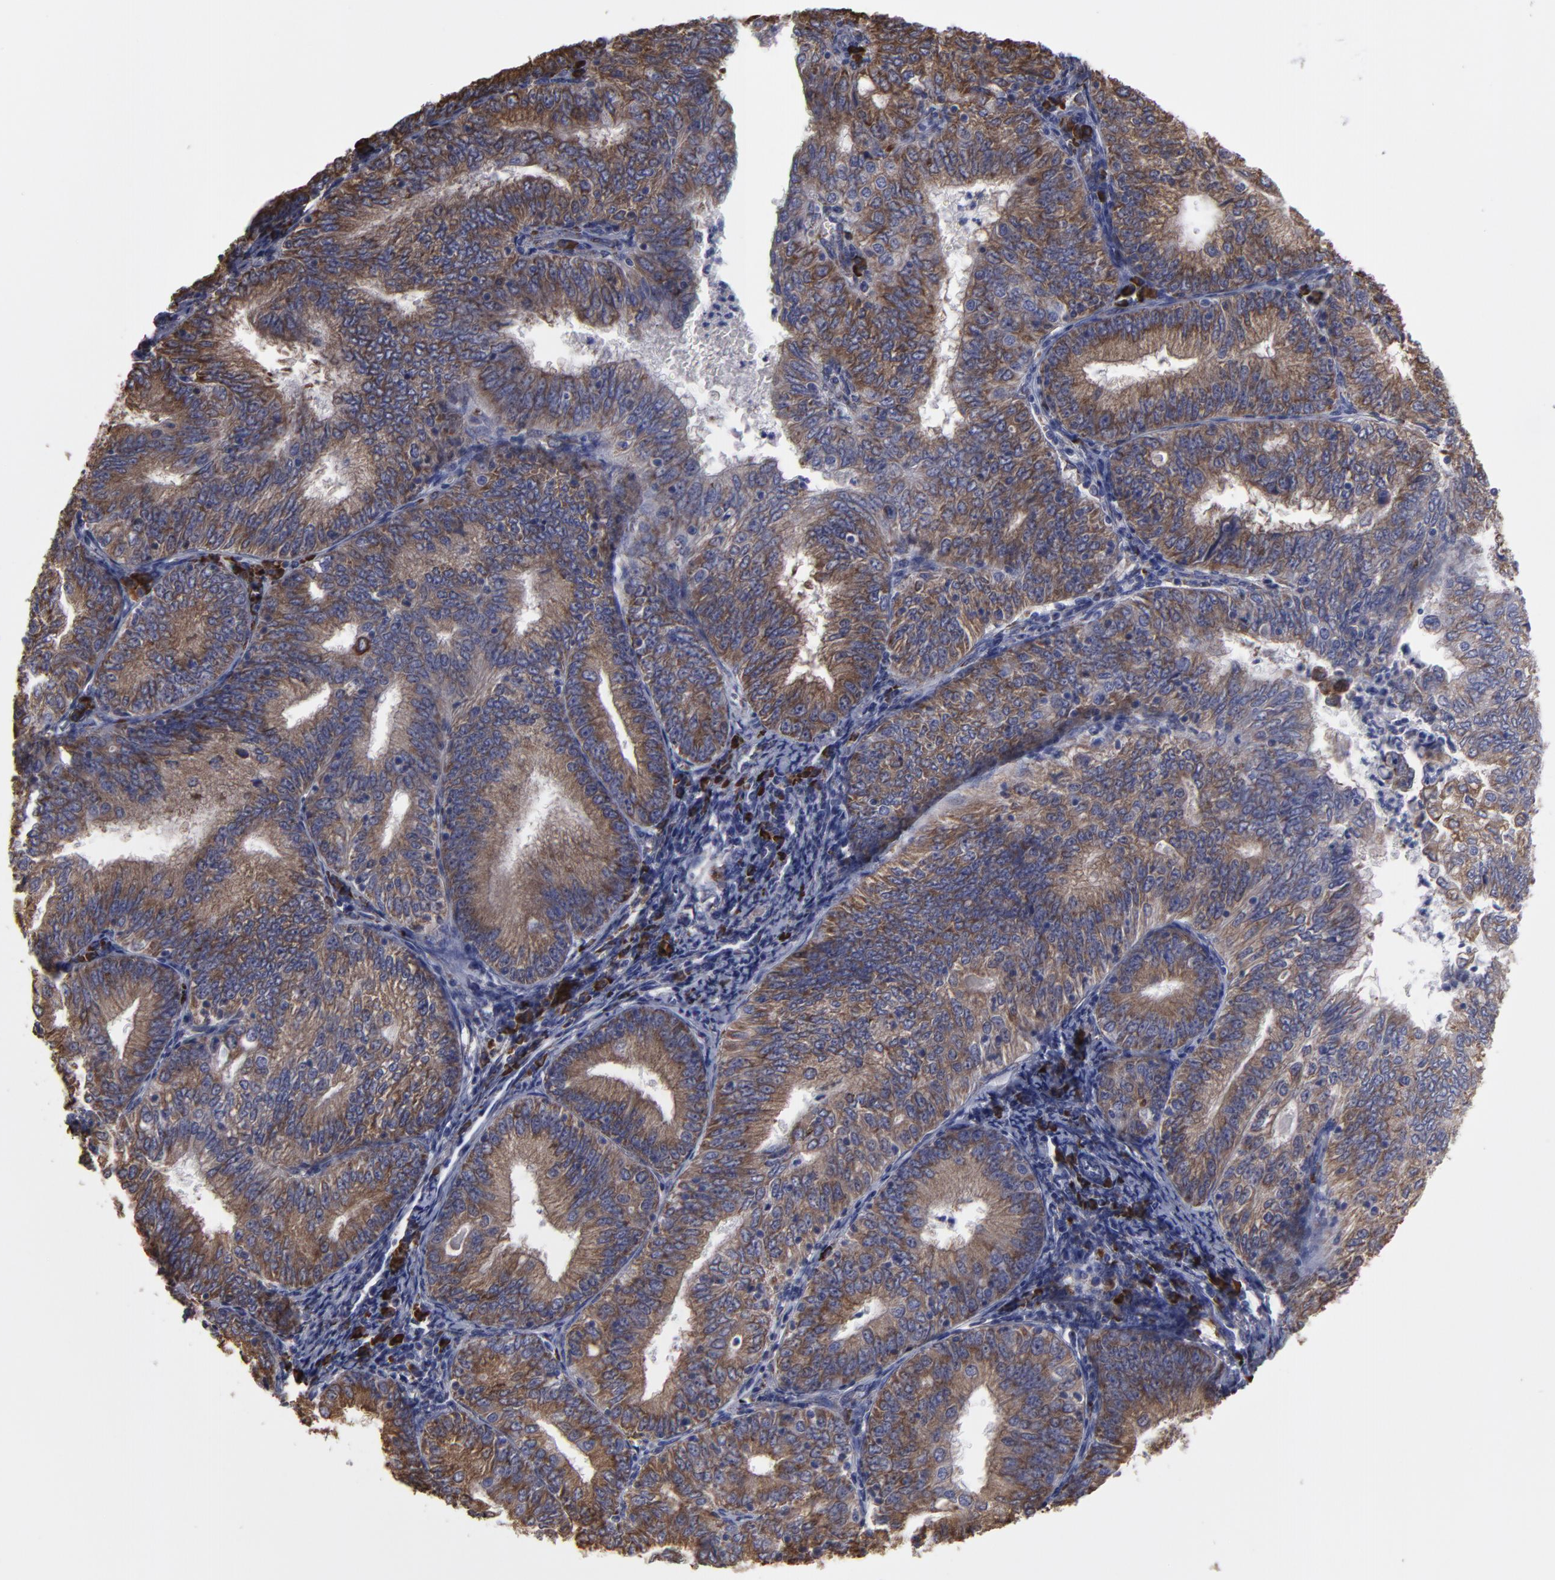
{"staining": {"intensity": "moderate", "quantity": ">75%", "location": "cytoplasmic/membranous"}, "tissue": "endometrial cancer", "cell_type": "Tumor cells", "image_type": "cancer", "snomed": [{"axis": "morphology", "description": "Adenocarcinoma, NOS"}, {"axis": "topography", "description": "Endometrium"}], "caption": "Moderate cytoplasmic/membranous expression is identified in about >75% of tumor cells in endometrial cancer.", "gene": "SND1", "patient": {"sex": "female", "age": 69}}